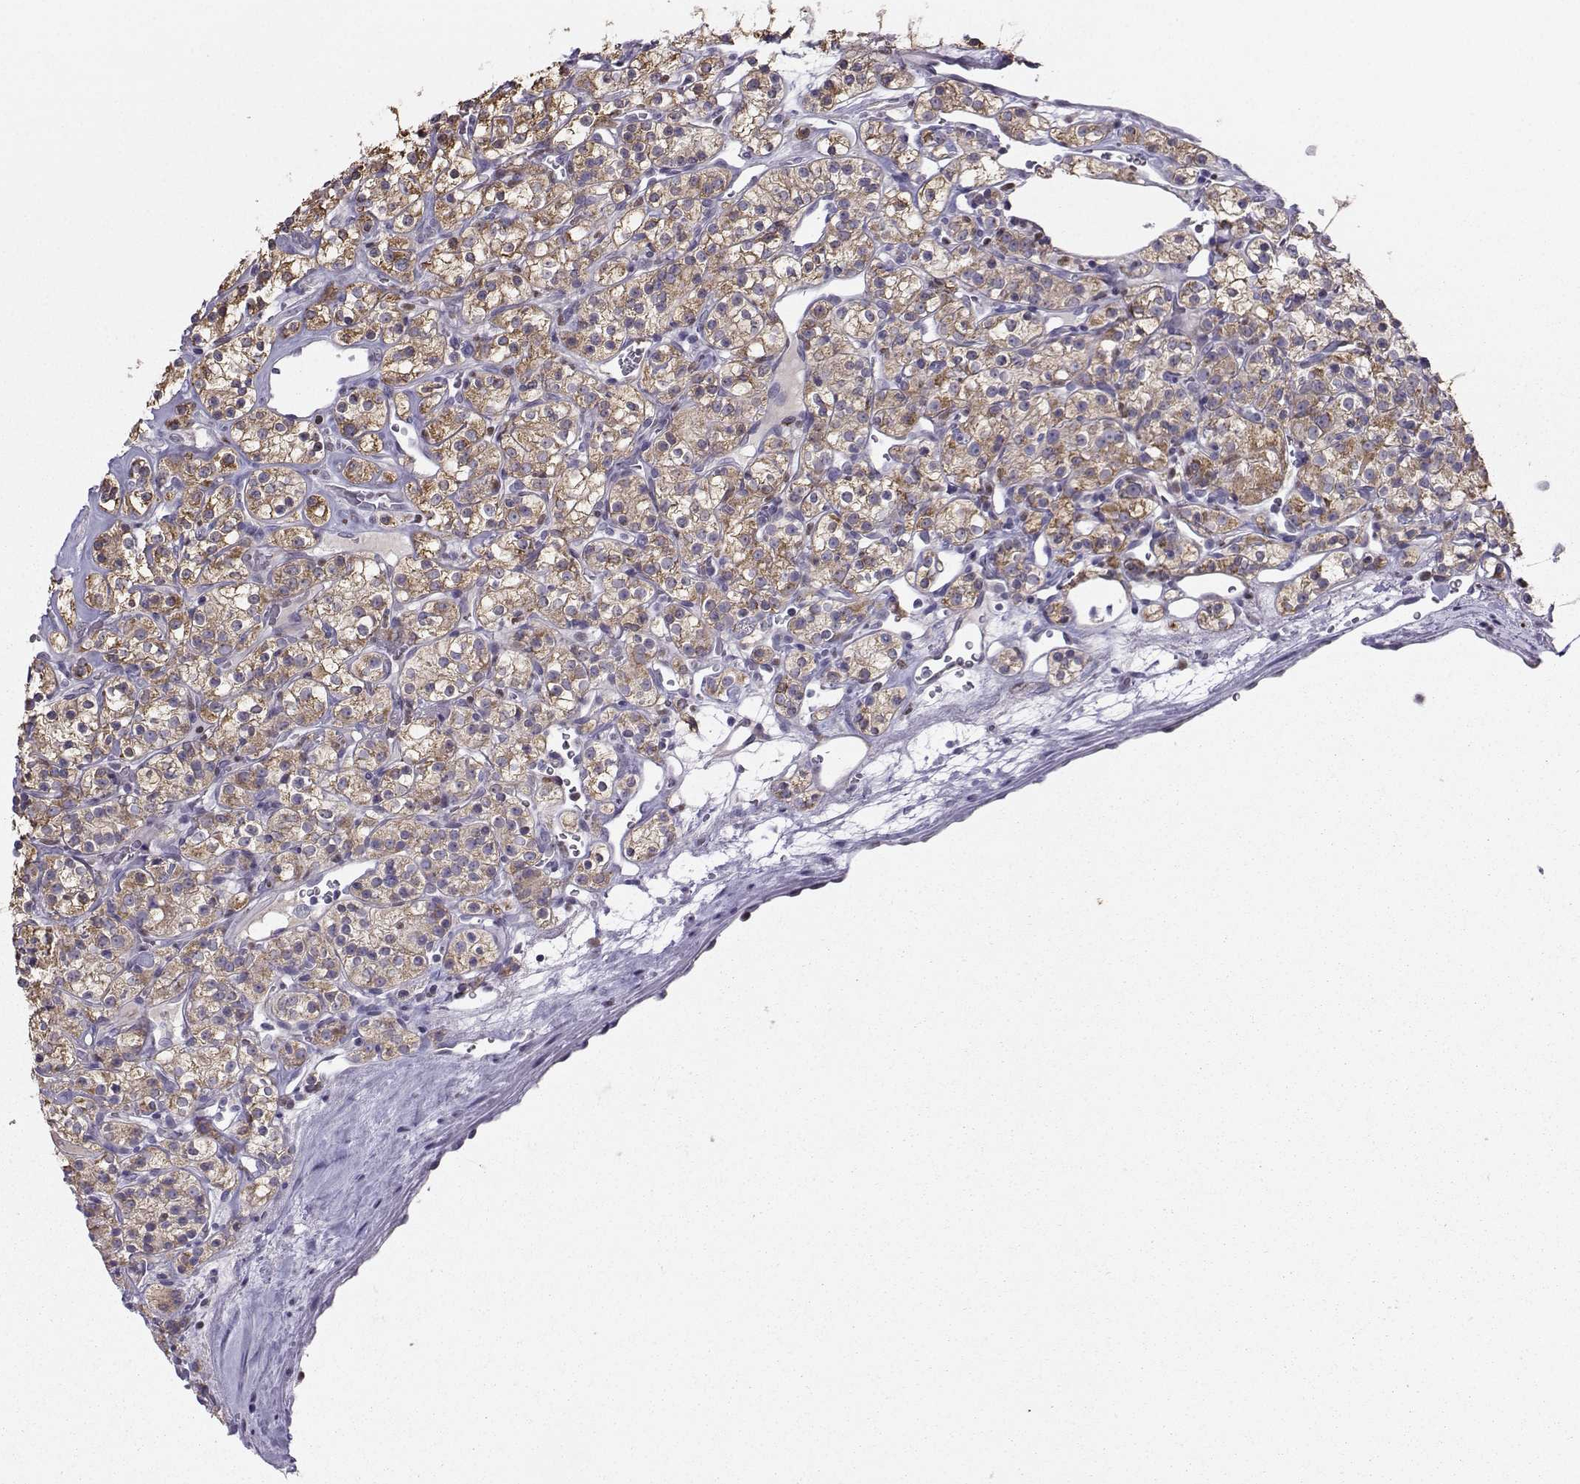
{"staining": {"intensity": "moderate", "quantity": ">75%", "location": "cytoplasmic/membranous"}, "tissue": "renal cancer", "cell_type": "Tumor cells", "image_type": "cancer", "snomed": [{"axis": "morphology", "description": "Adenocarcinoma, NOS"}, {"axis": "topography", "description": "Kidney"}], "caption": "Immunohistochemistry (IHC) histopathology image of neoplastic tissue: human renal cancer (adenocarcinoma) stained using IHC reveals medium levels of moderate protein expression localized specifically in the cytoplasmic/membranous of tumor cells, appearing as a cytoplasmic/membranous brown color.", "gene": "DCLK3", "patient": {"sex": "male", "age": 77}}